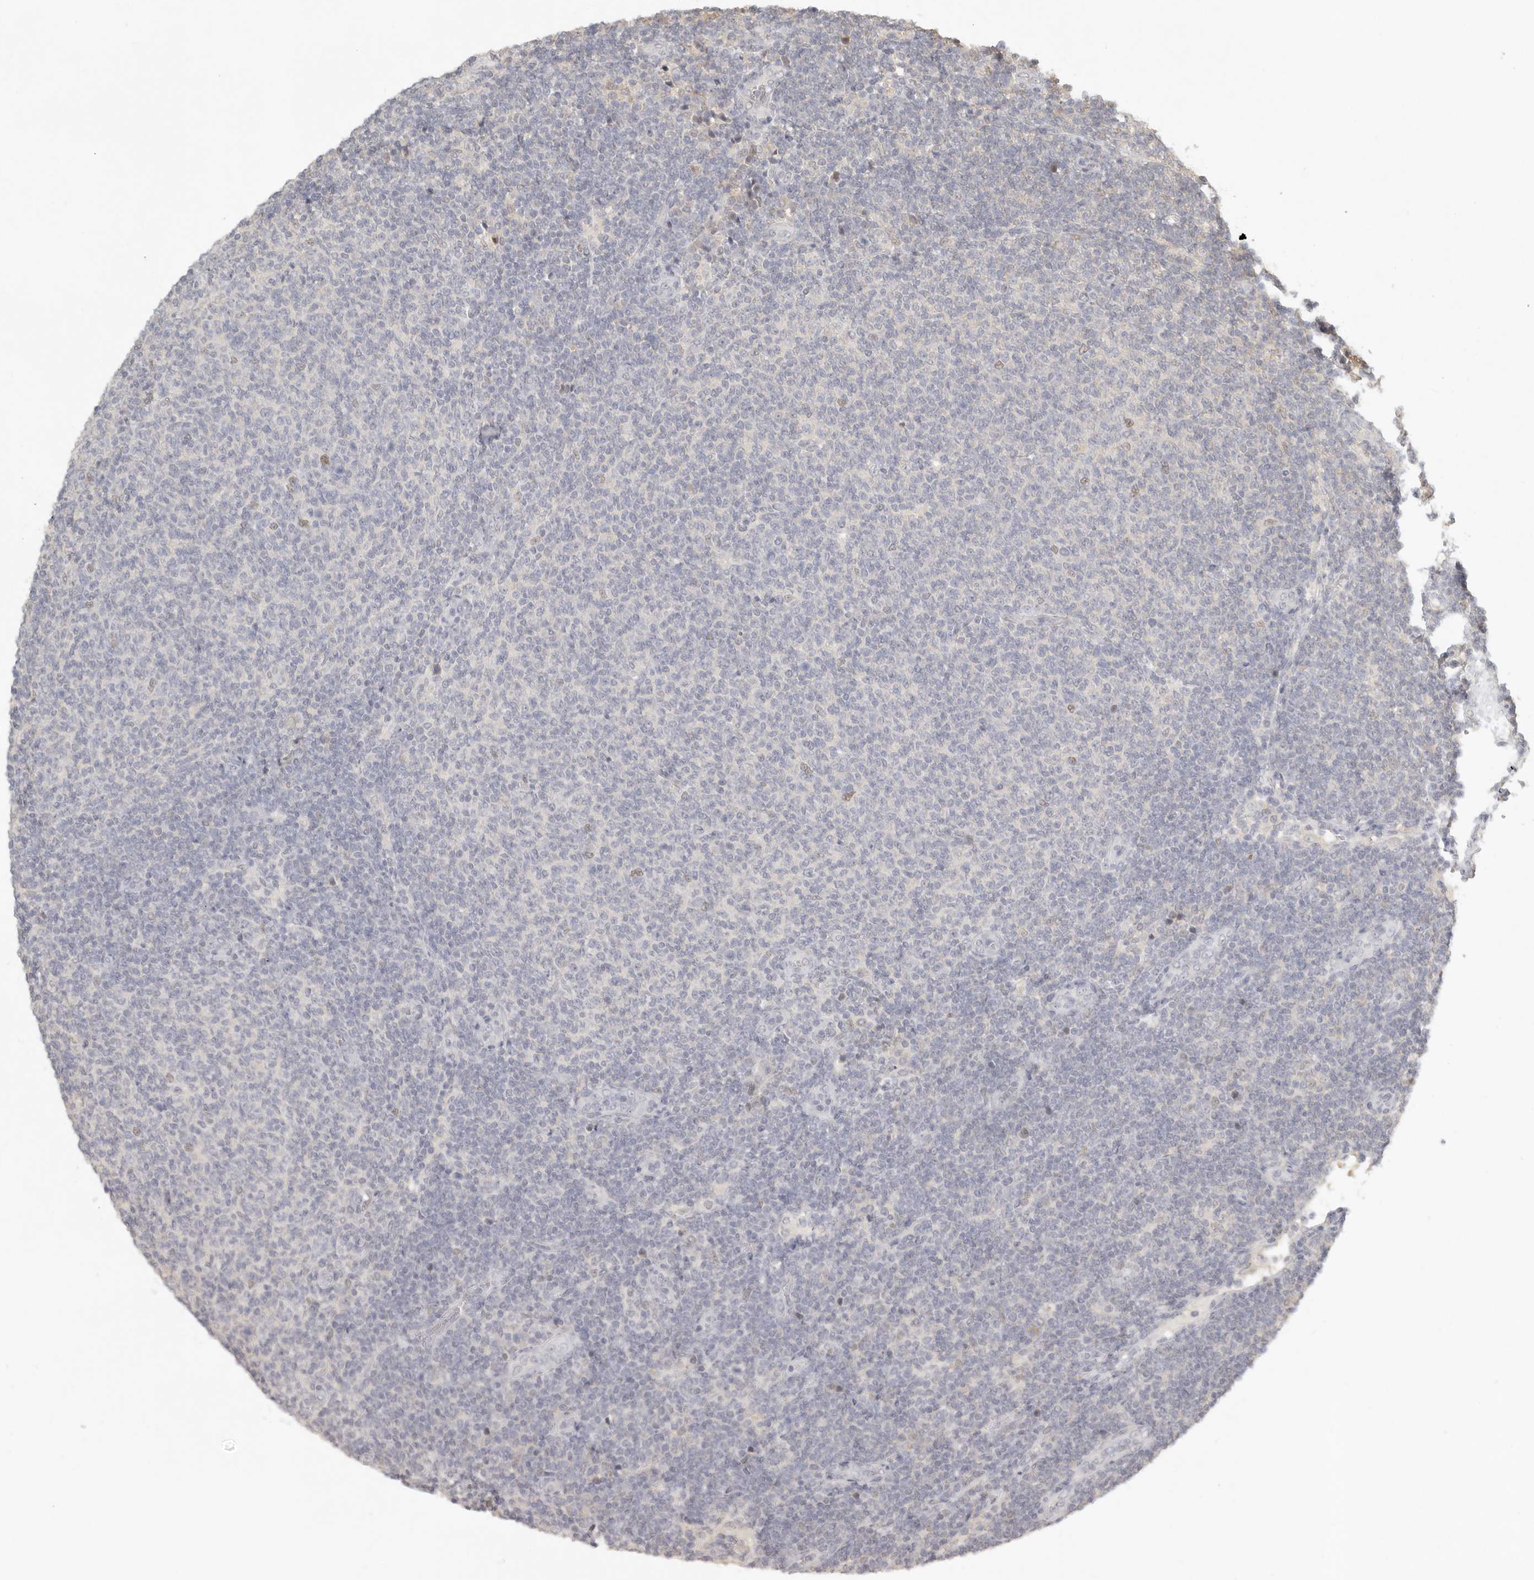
{"staining": {"intensity": "negative", "quantity": "none", "location": "none"}, "tissue": "lymphoma", "cell_type": "Tumor cells", "image_type": "cancer", "snomed": [{"axis": "morphology", "description": "Malignant lymphoma, non-Hodgkin's type, Low grade"}, {"axis": "topography", "description": "Lymph node"}], "caption": "Tumor cells show no significant protein staining in low-grade malignant lymphoma, non-Hodgkin's type.", "gene": "PSMA5", "patient": {"sex": "male", "age": 66}}